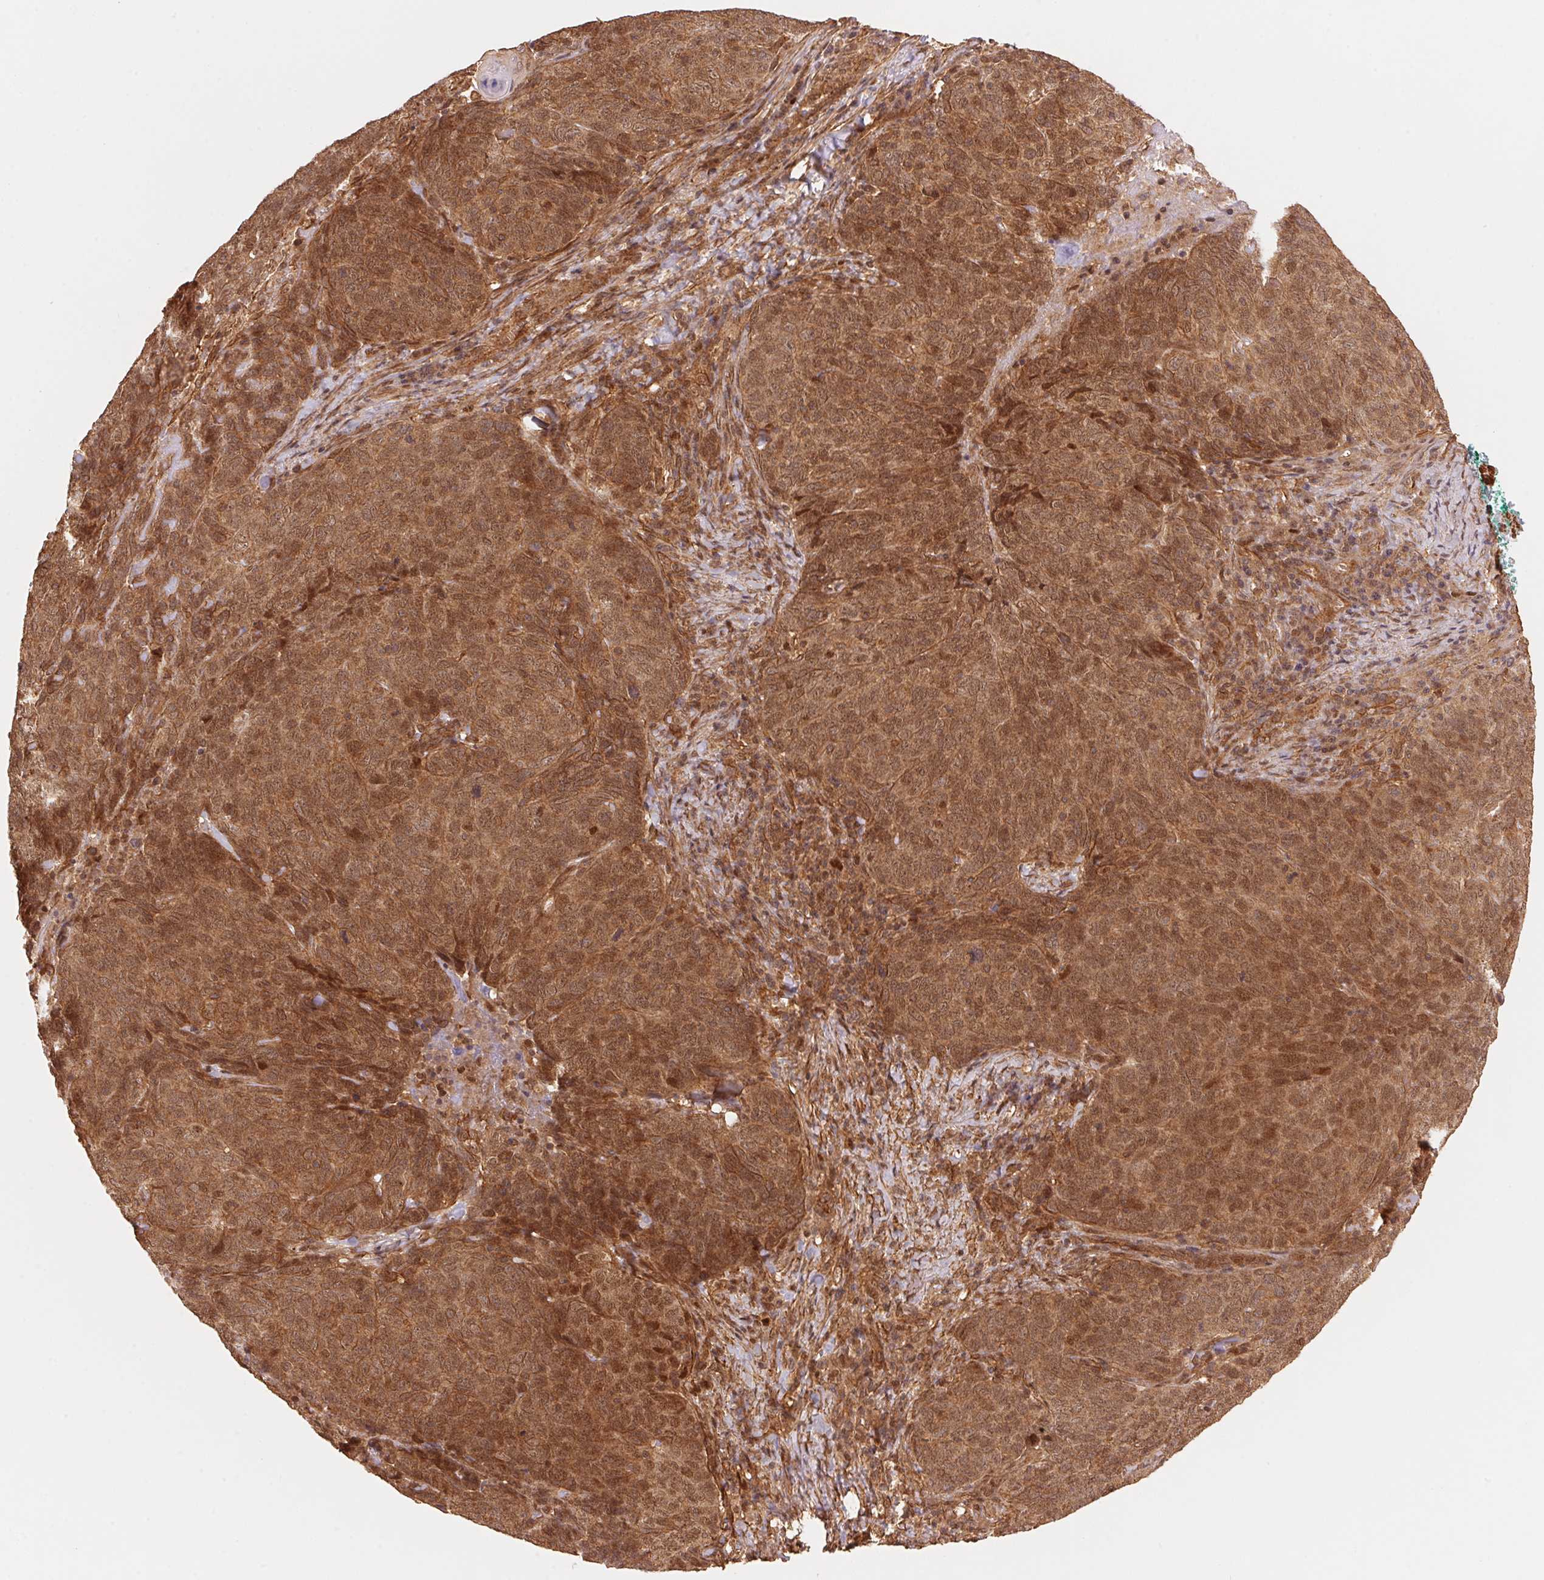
{"staining": {"intensity": "moderate", "quantity": ">75%", "location": "cytoplasmic/membranous,nuclear"}, "tissue": "skin cancer", "cell_type": "Tumor cells", "image_type": "cancer", "snomed": [{"axis": "morphology", "description": "Squamous cell carcinoma, NOS"}, {"axis": "topography", "description": "Skin"}, {"axis": "topography", "description": "Anal"}], "caption": "IHC of skin cancer (squamous cell carcinoma) shows medium levels of moderate cytoplasmic/membranous and nuclear staining in about >75% of tumor cells.", "gene": "TNIP2", "patient": {"sex": "female", "age": 51}}